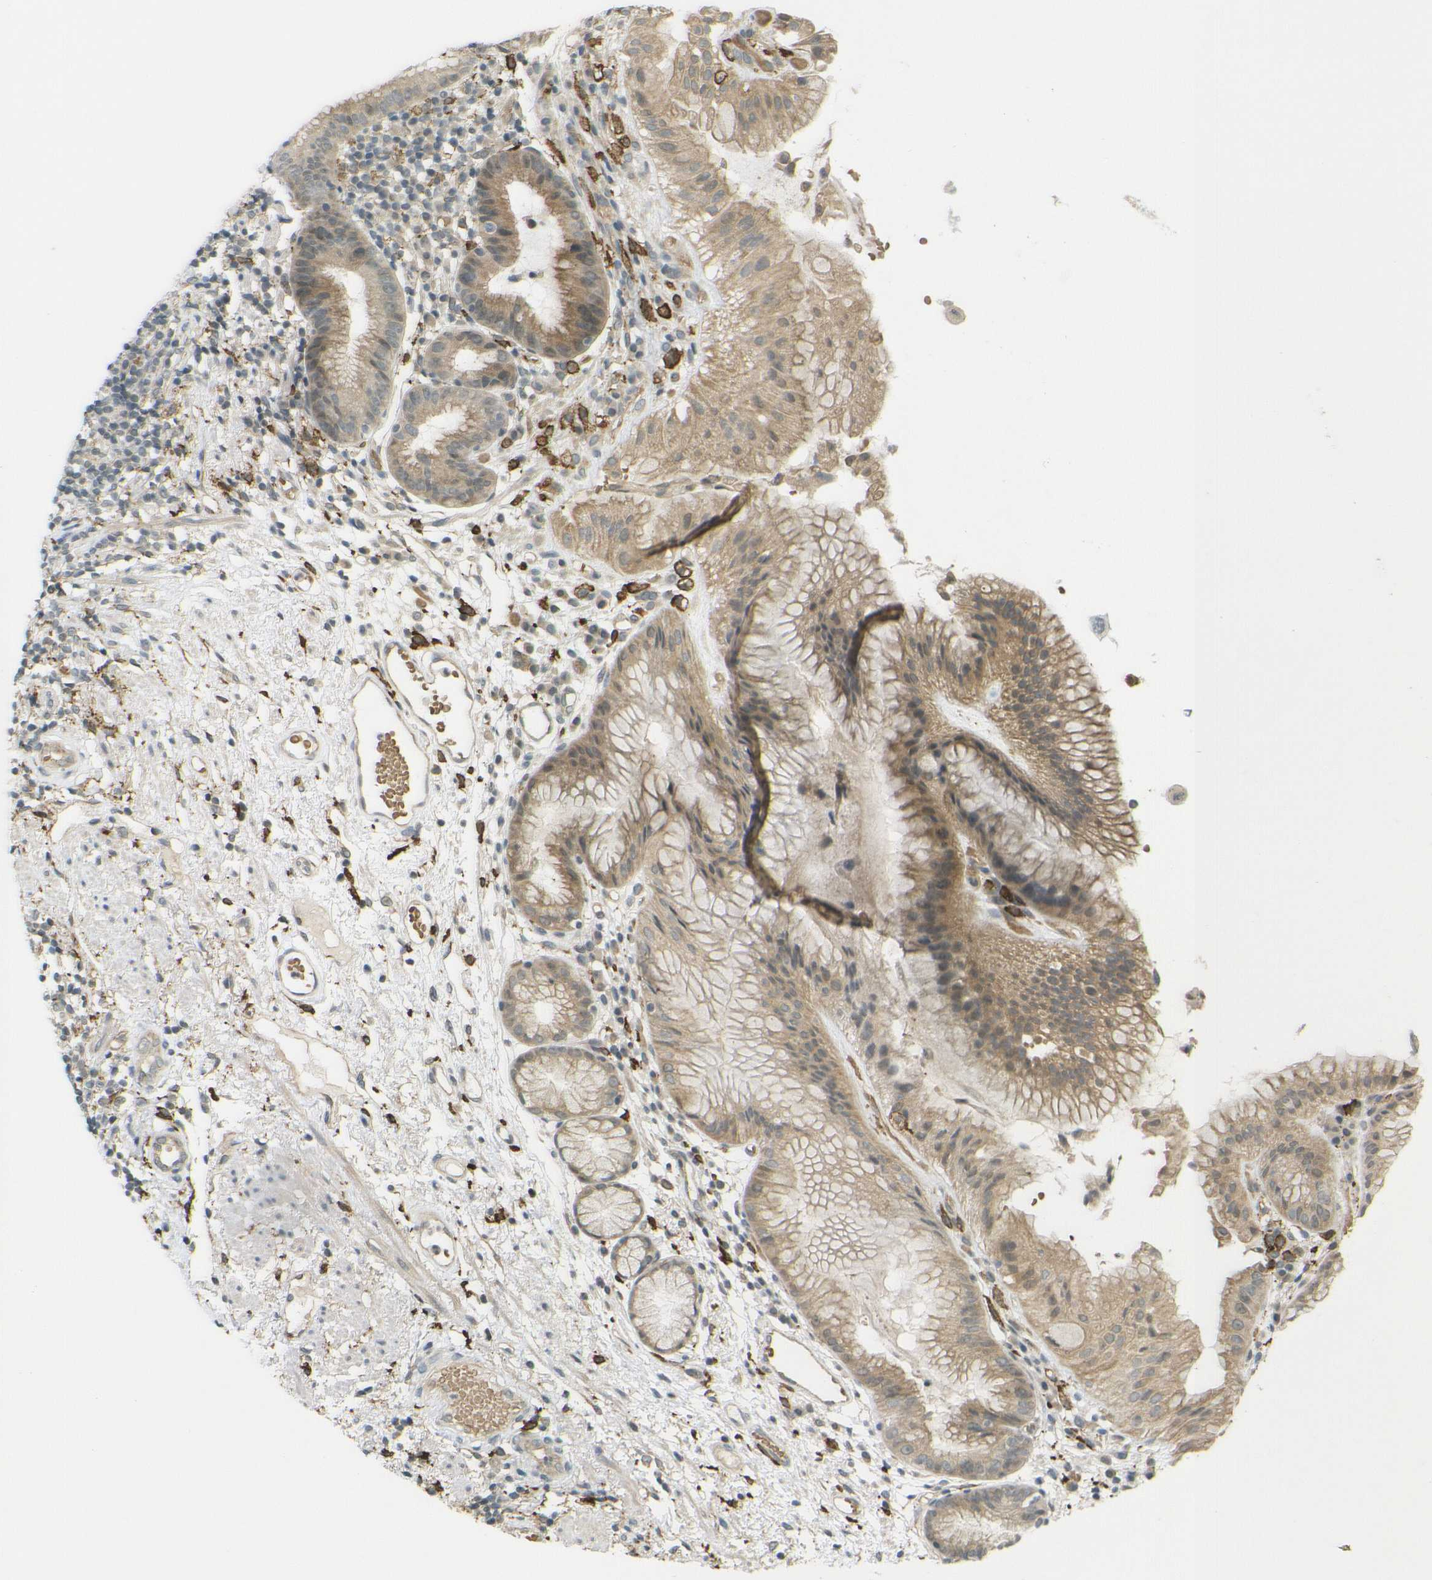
{"staining": {"intensity": "weak", "quantity": ">75%", "location": "cytoplasmic/membranous"}, "tissue": "stomach", "cell_type": "Glandular cells", "image_type": "normal", "snomed": [{"axis": "morphology", "description": "Normal tissue, NOS"}, {"axis": "topography", "description": "Stomach, upper"}], "caption": "Weak cytoplasmic/membranous positivity is seen in approximately >75% of glandular cells in benign stomach. (Stains: DAB (3,3'-diaminobenzidine) in brown, nuclei in blue, Microscopy: brightfield microscopy at high magnification).", "gene": "DAB2", "patient": {"sex": "male", "age": 72}}